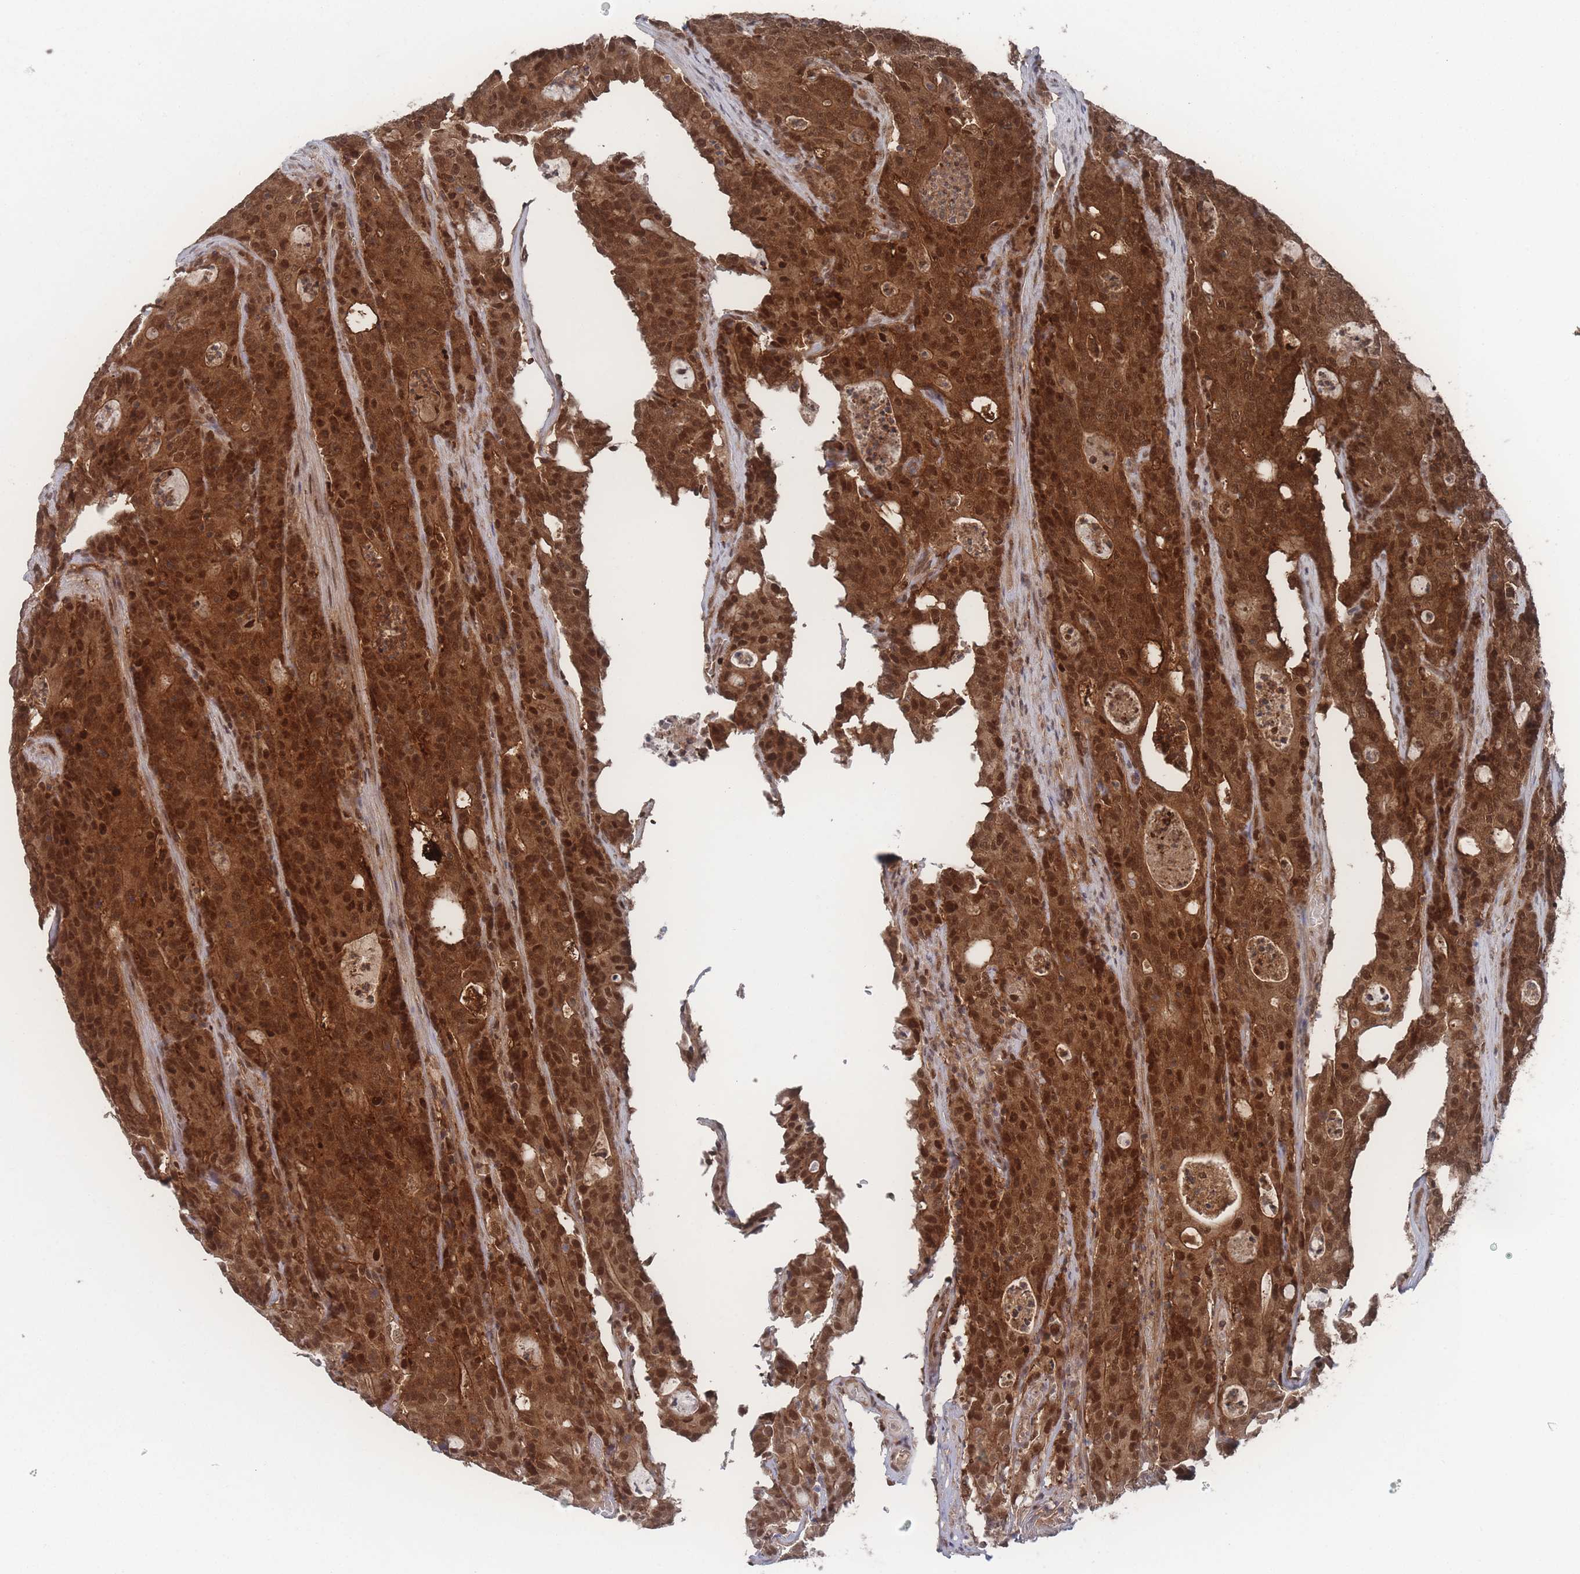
{"staining": {"intensity": "strong", "quantity": ">75%", "location": "cytoplasmic/membranous,nuclear"}, "tissue": "colorectal cancer", "cell_type": "Tumor cells", "image_type": "cancer", "snomed": [{"axis": "morphology", "description": "Adenocarcinoma, NOS"}, {"axis": "topography", "description": "Colon"}], "caption": "A high-resolution photomicrograph shows IHC staining of colorectal cancer (adenocarcinoma), which reveals strong cytoplasmic/membranous and nuclear expression in about >75% of tumor cells.", "gene": "PSMA1", "patient": {"sex": "male", "age": 83}}